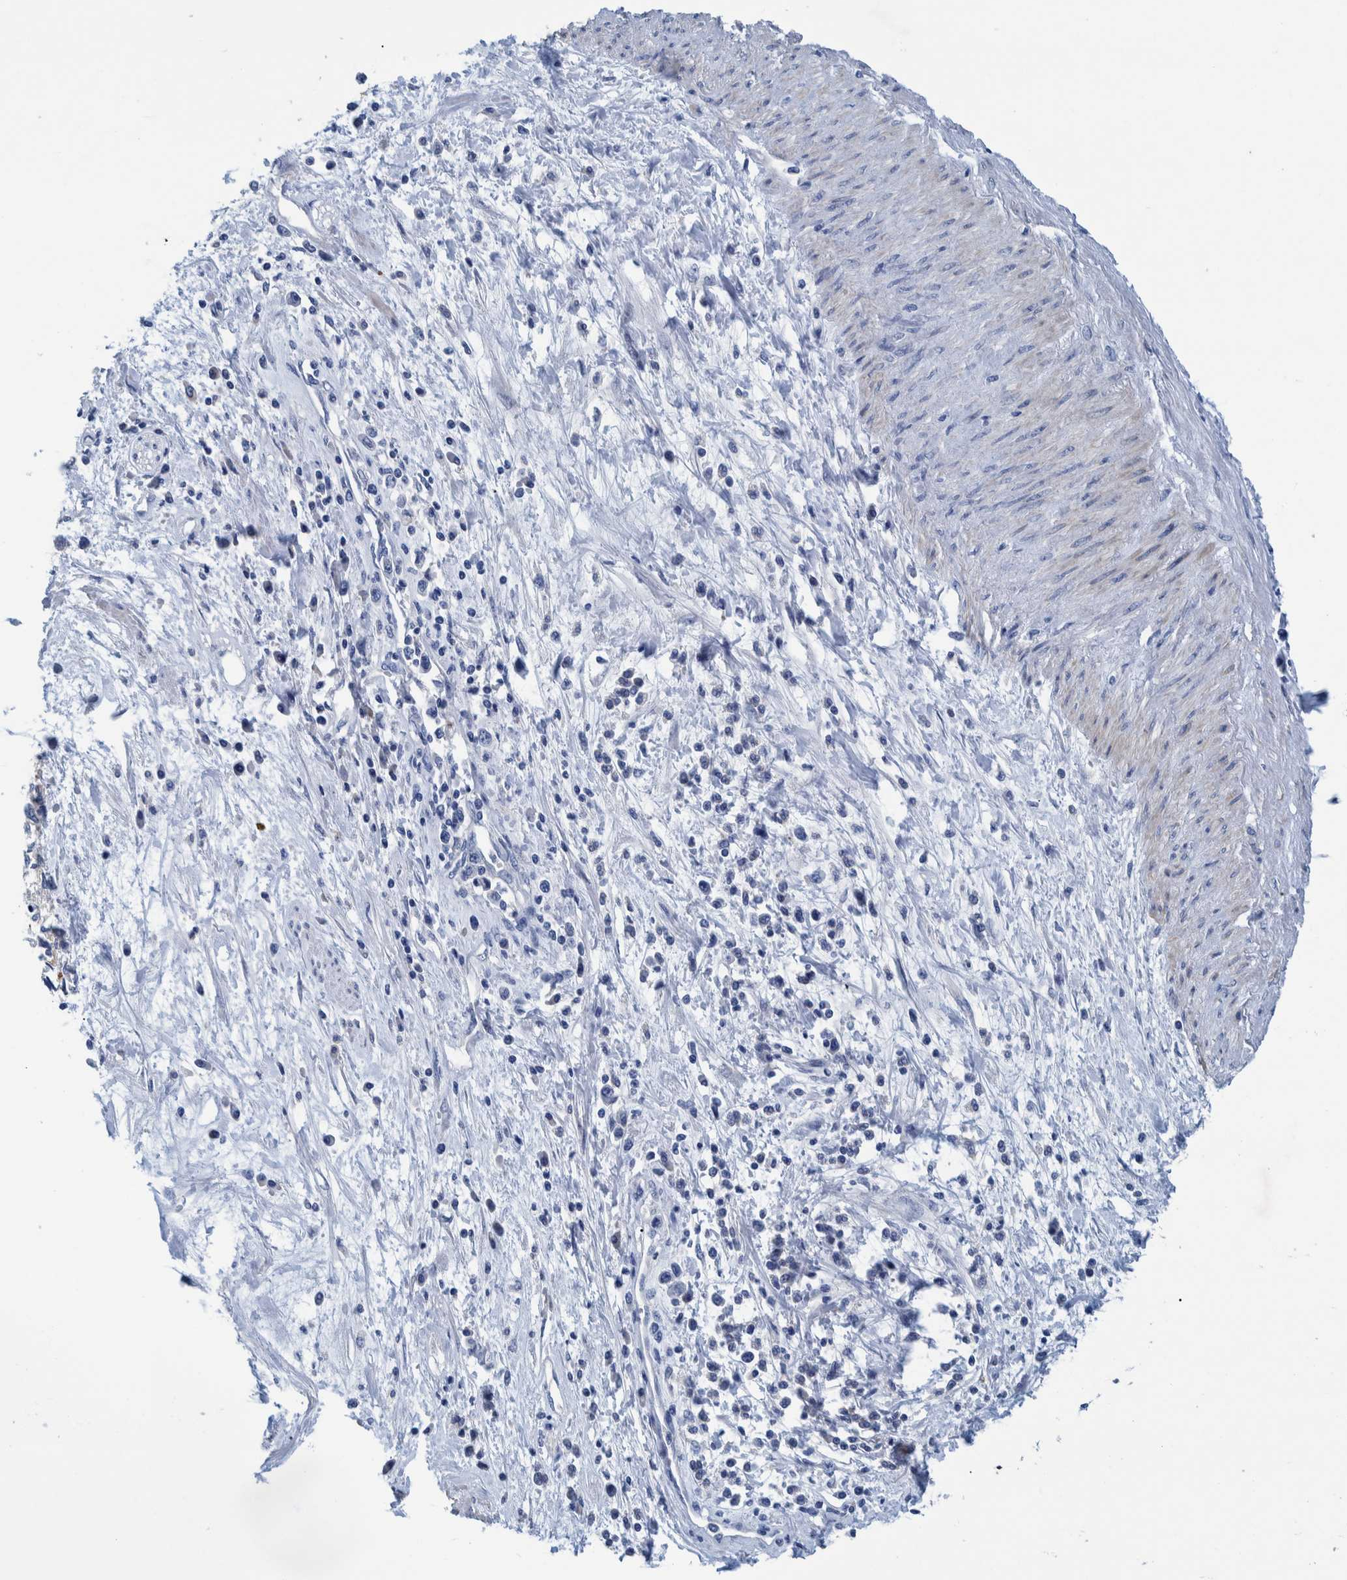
{"staining": {"intensity": "moderate", "quantity": "<25%", "location": "cytoplasmic/membranous"}, "tissue": "cervical cancer", "cell_type": "Tumor cells", "image_type": "cancer", "snomed": [{"axis": "morphology", "description": "Squamous cell carcinoma, NOS"}, {"axis": "topography", "description": "Cervix"}], "caption": "The micrograph reveals a brown stain indicating the presence of a protein in the cytoplasmic/membranous of tumor cells in cervical squamous cell carcinoma.", "gene": "MKS1", "patient": {"sex": "female", "age": 57}}